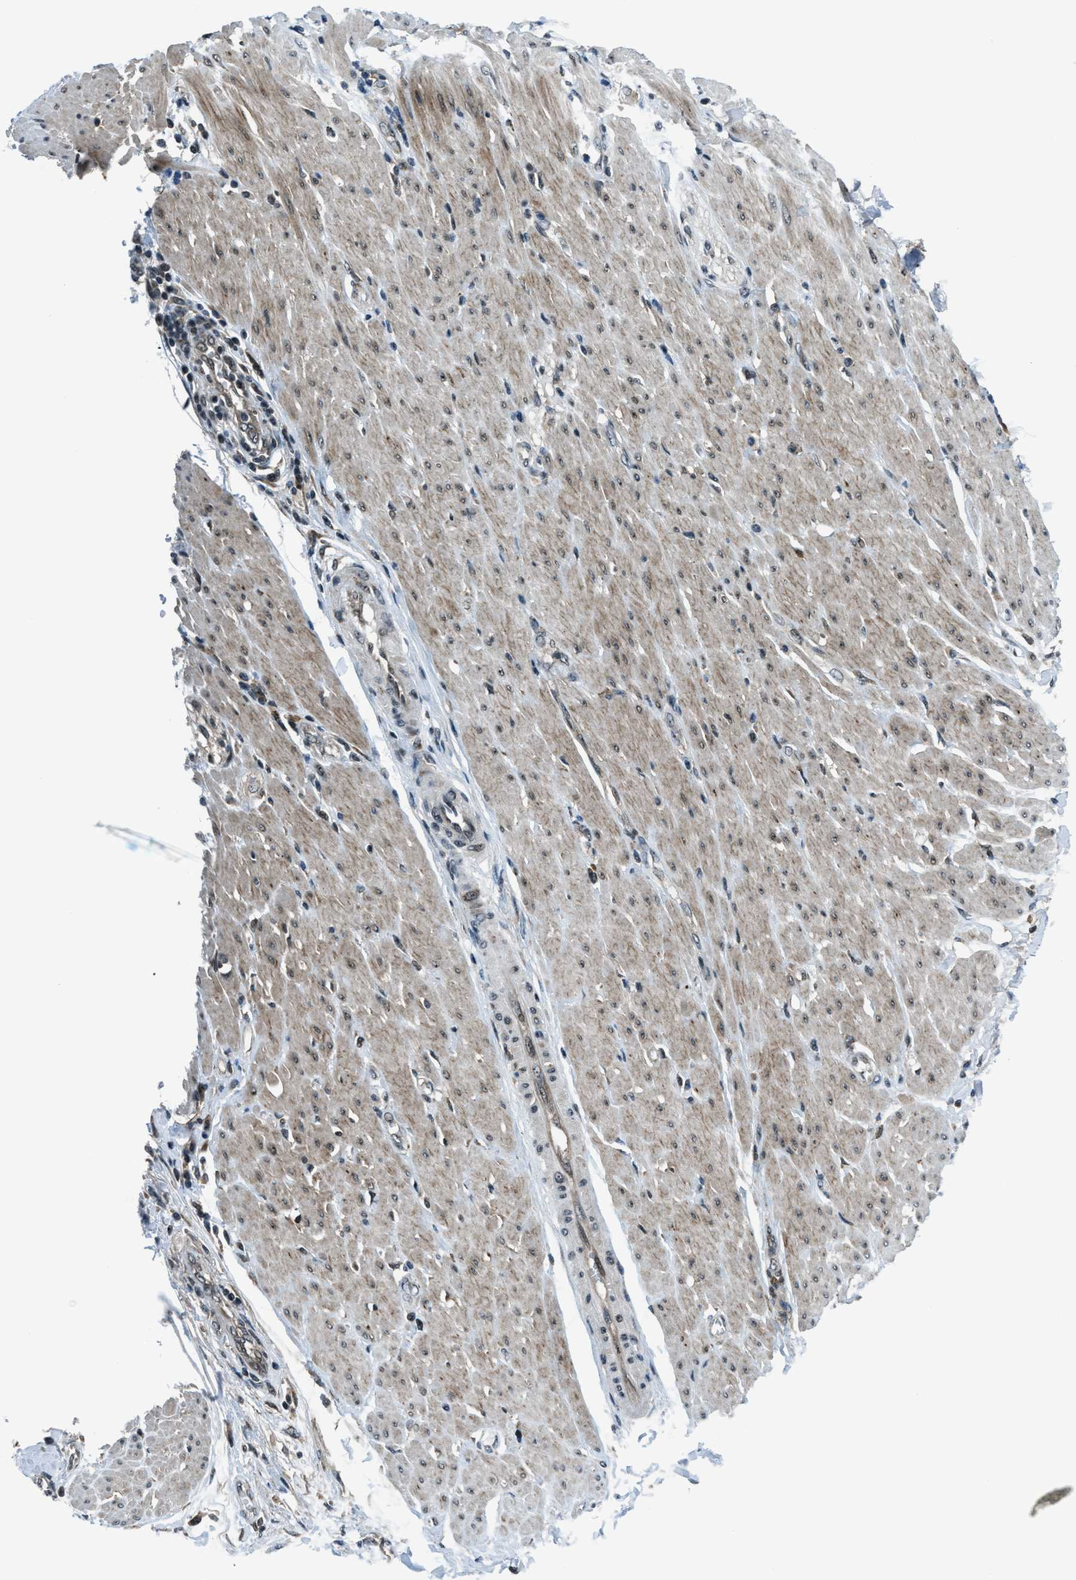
{"staining": {"intensity": "negative", "quantity": "none", "location": "none"}, "tissue": "adipose tissue", "cell_type": "Adipocytes", "image_type": "normal", "snomed": [{"axis": "morphology", "description": "Normal tissue, NOS"}, {"axis": "morphology", "description": "Adenocarcinoma, NOS"}, {"axis": "topography", "description": "Duodenum"}, {"axis": "topography", "description": "Peripheral nerve tissue"}], "caption": "There is no significant expression in adipocytes of adipose tissue. Brightfield microscopy of immunohistochemistry stained with DAB (3,3'-diaminobenzidine) (brown) and hematoxylin (blue), captured at high magnification.", "gene": "ACTL9", "patient": {"sex": "female", "age": 60}}